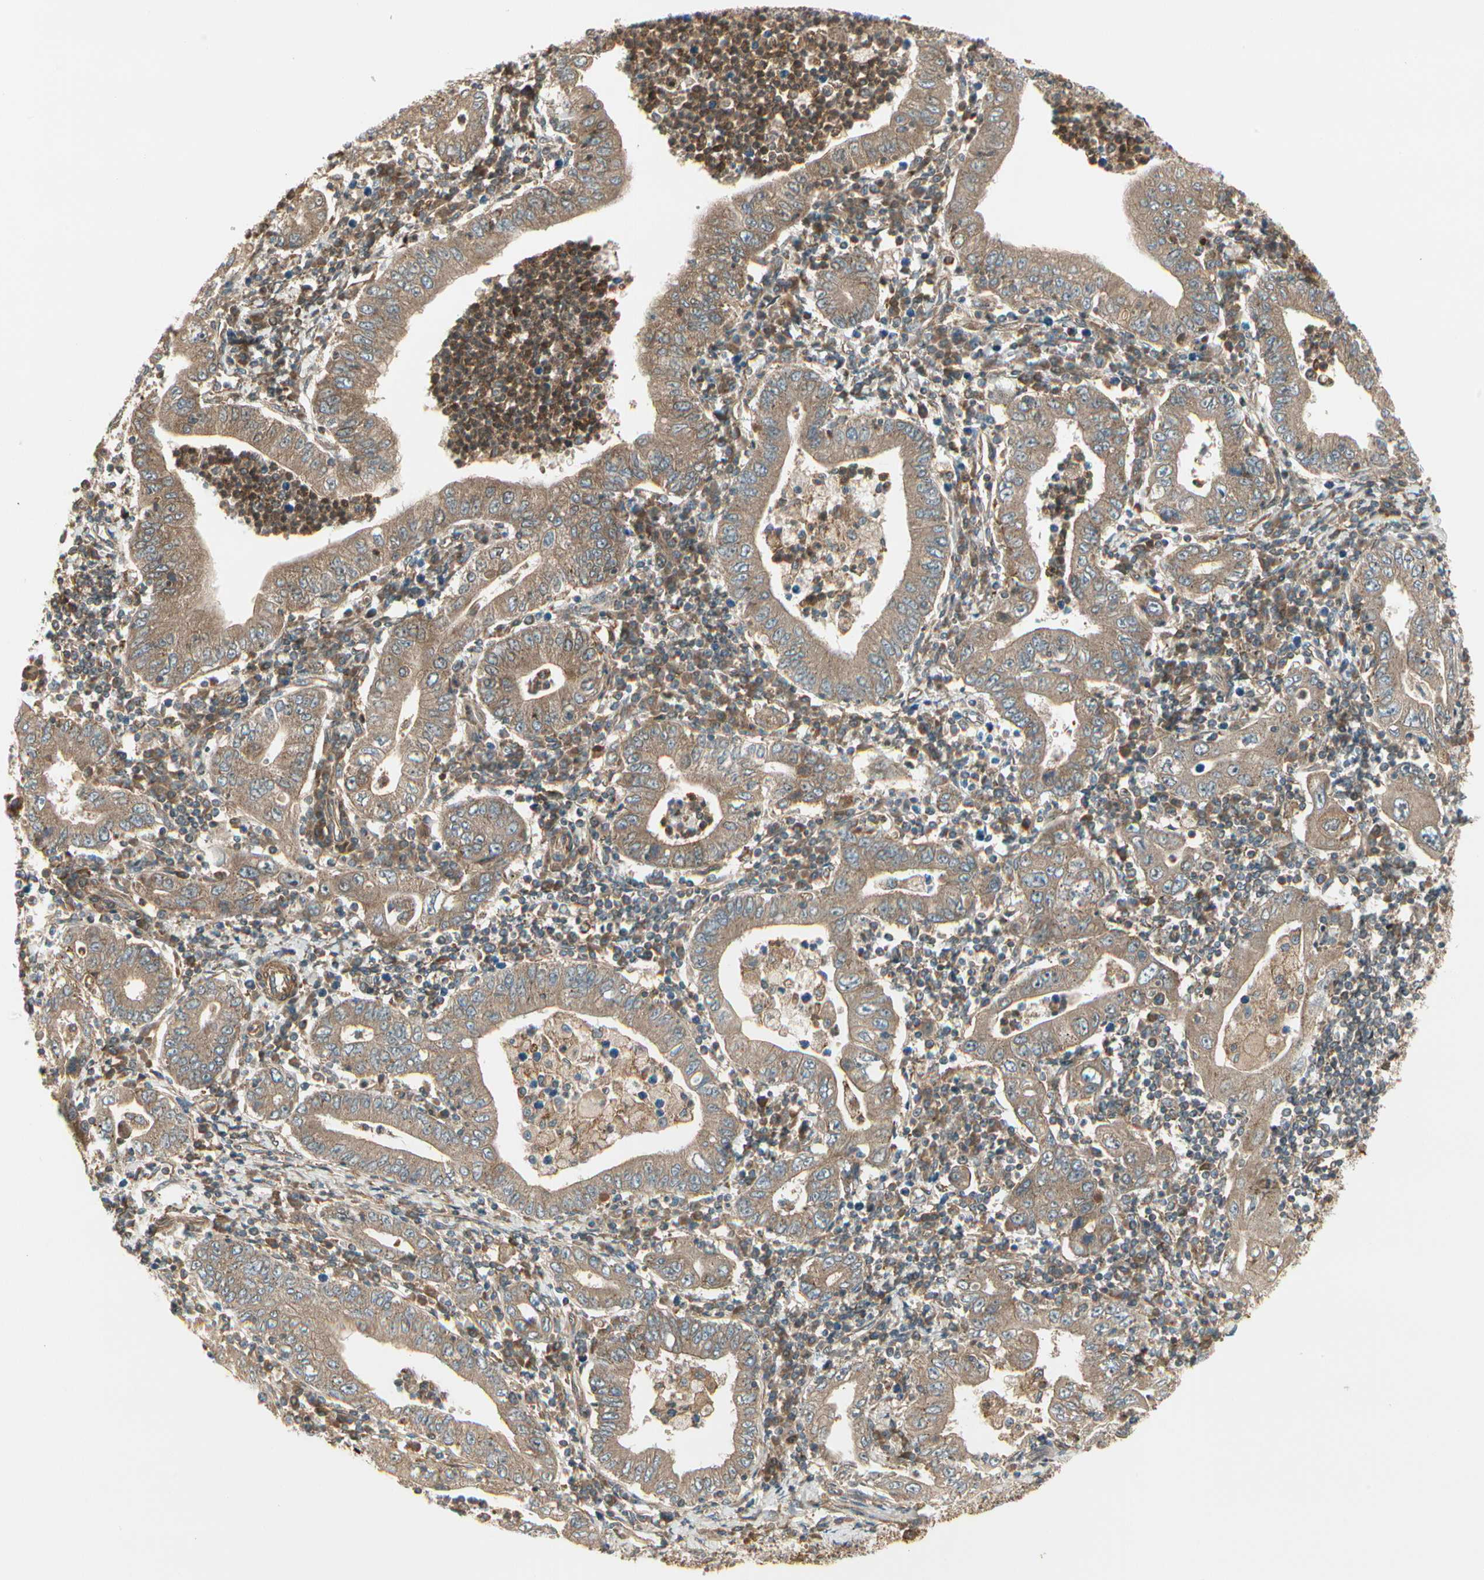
{"staining": {"intensity": "moderate", "quantity": ">75%", "location": "cytoplasmic/membranous"}, "tissue": "stomach cancer", "cell_type": "Tumor cells", "image_type": "cancer", "snomed": [{"axis": "morphology", "description": "Normal tissue, NOS"}, {"axis": "morphology", "description": "Adenocarcinoma, NOS"}, {"axis": "topography", "description": "Esophagus"}, {"axis": "topography", "description": "Stomach, upper"}, {"axis": "topography", "description": "Peripheral nerve tissue"}], "caption": "Immunohistochemical staining of stomach cancer (adenocarcinoma) displays moderate cytoplasmic/membranous protein staining in about >75% of tumor cells. Nuclei are stained in blue.", "gene": "FKBP15", "patient": {"sex": "male", "age": 62}}